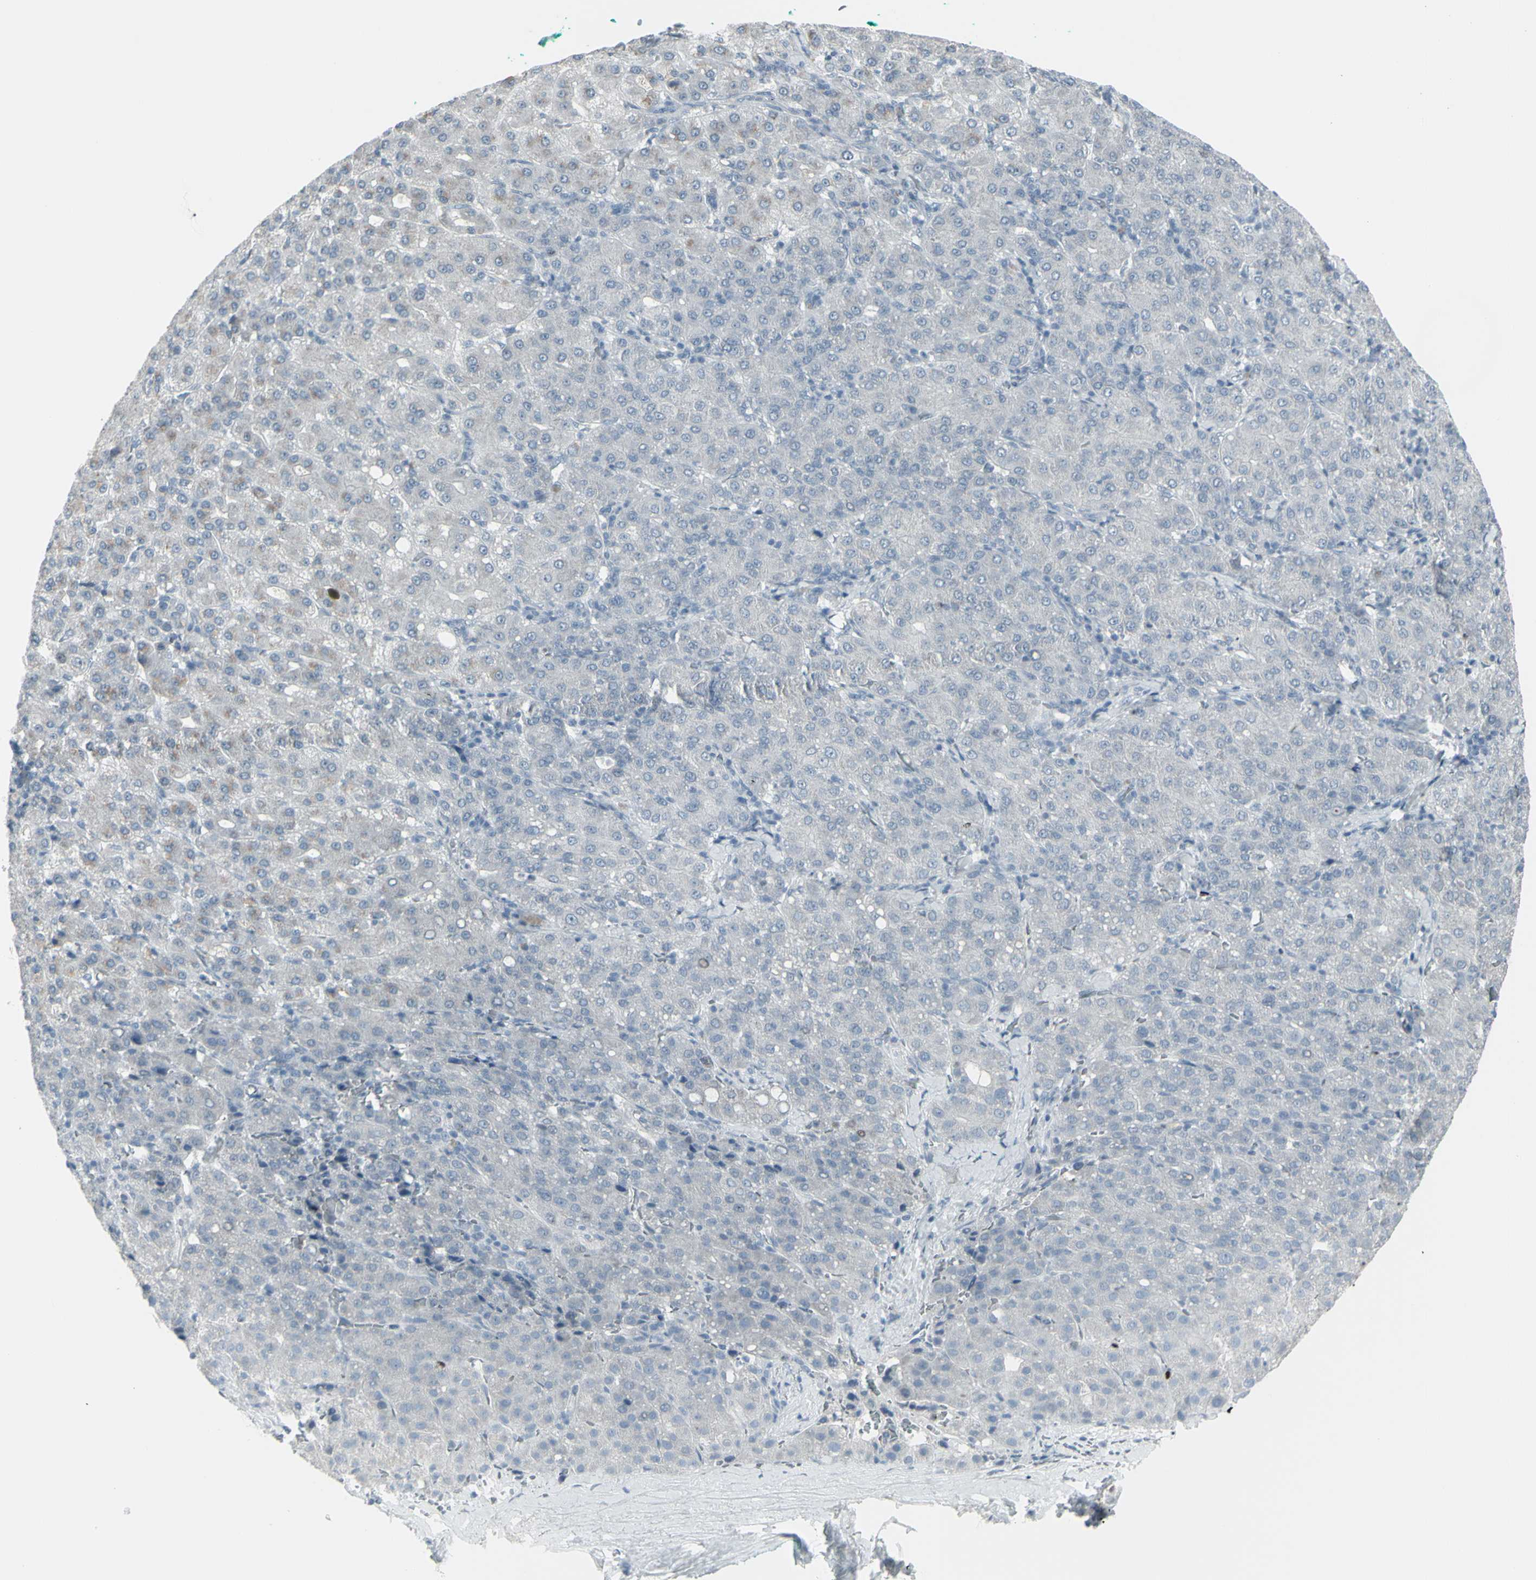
{"staining": {"intensity": "negative", "quantity": "none", "location": "none"}, "tissue": "liver cancer", "cell_type": "Tumor cells", "image_type": "cancer", "snomed": [{"axis": "morphology", "description": "Carcinoma, Hepatocellular, NOS"}, {"axis": "topography", "description": "Liver"}], "caption": "Tumor cells are negative for brown protein staining in liver hepatocellular carcinoma.", "gene": "RAB3A", "patient": {"sex": "male", "age": 65}}